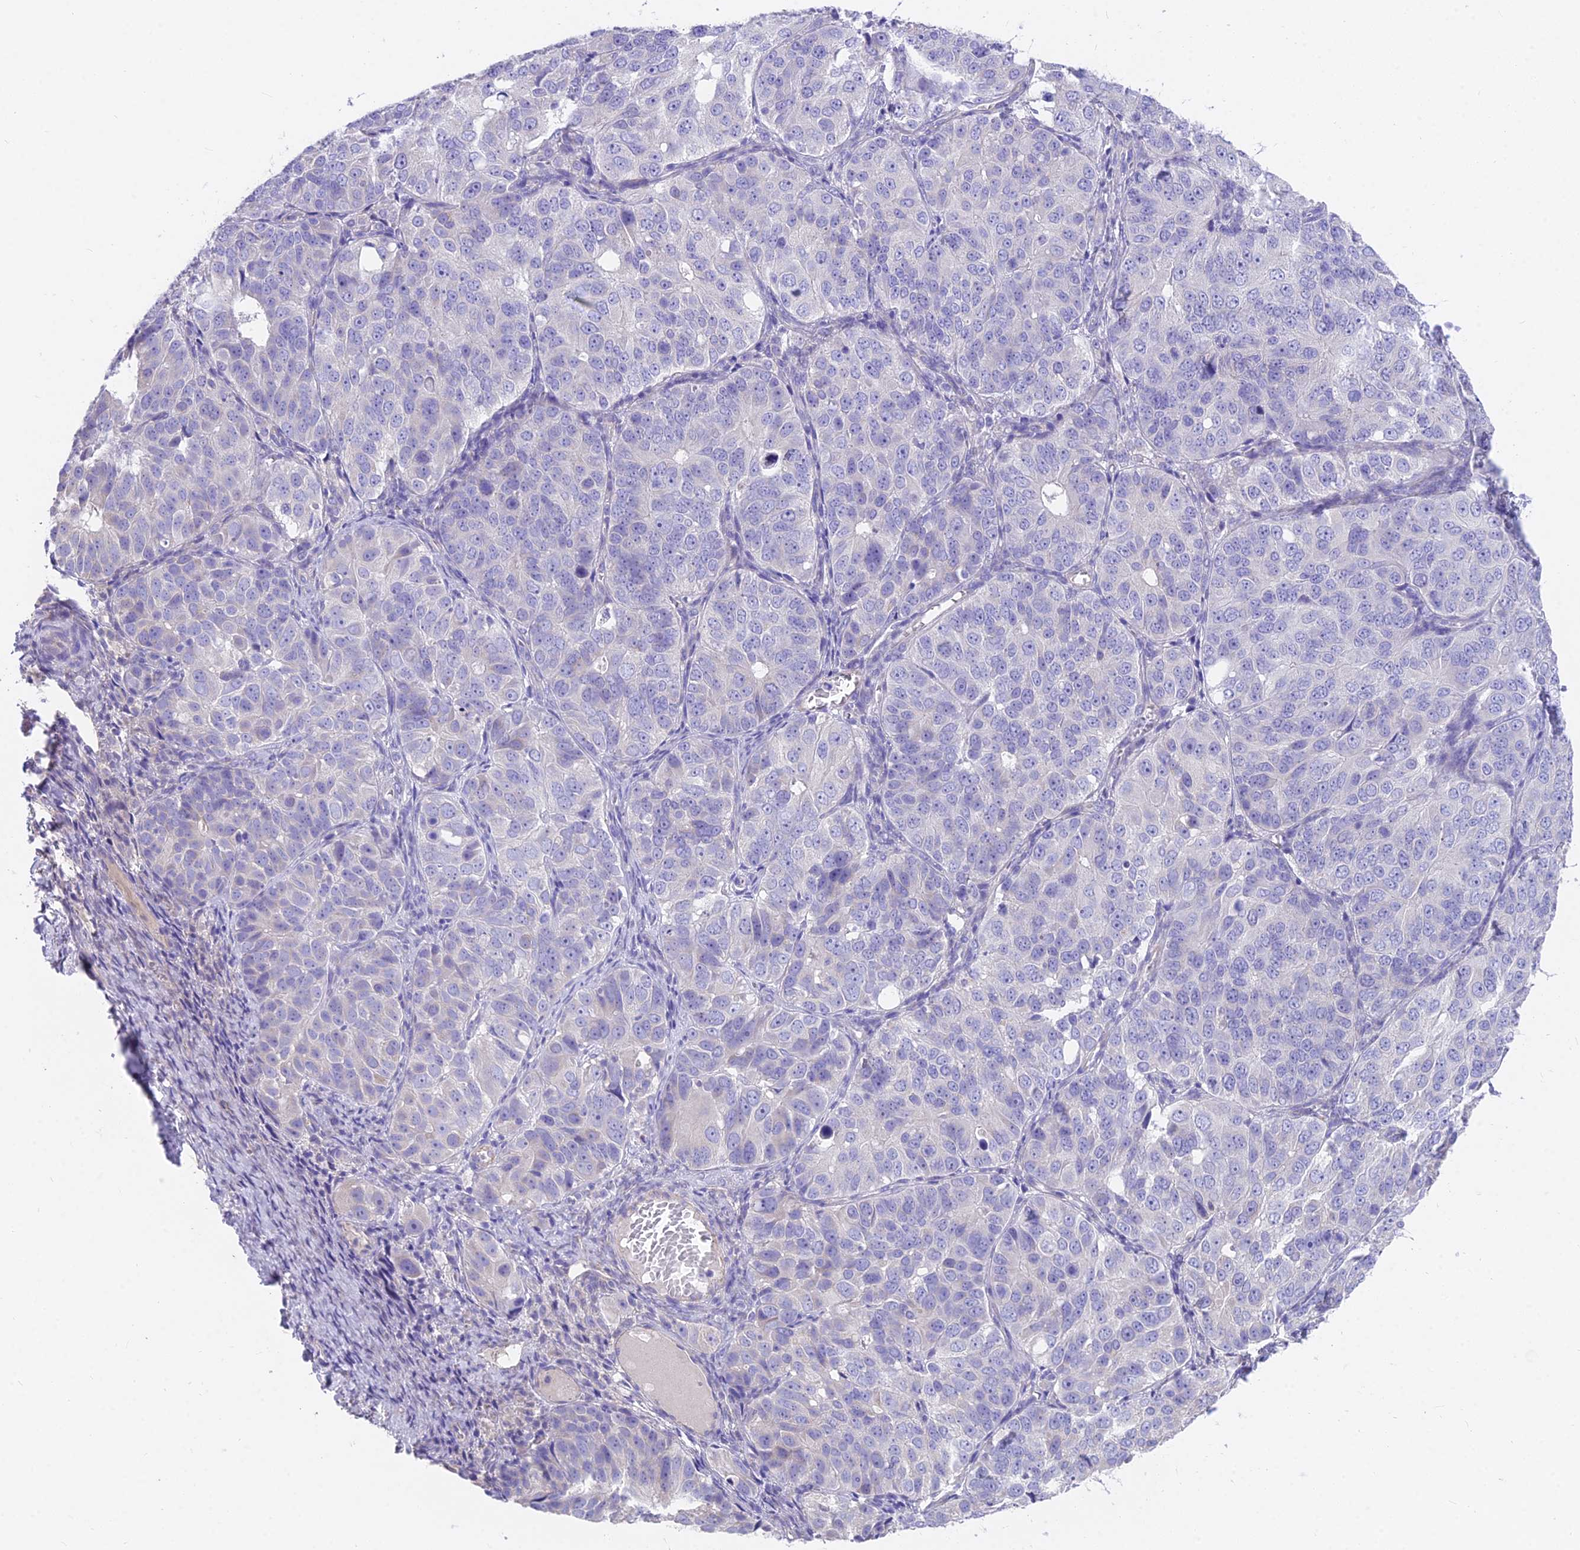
{"staining": {"intensity": "negative", "quantity": "none", "location": "none"}, "tissue": "ovarian cancer", "cell_type": "Tumor cells", "image_type": "cancer", "snomed": [{"axis": "morphology", "description": "Carcinoma, endometroid"}, {"axis": "topography", "description": "Ovary"}], "caption": "Immunohistochemical staining of human ovarian cancer exhibits no significant expression in tumor cells.", "gene": "FAM168B", "patient": {"sex": "female", "age": 51}}